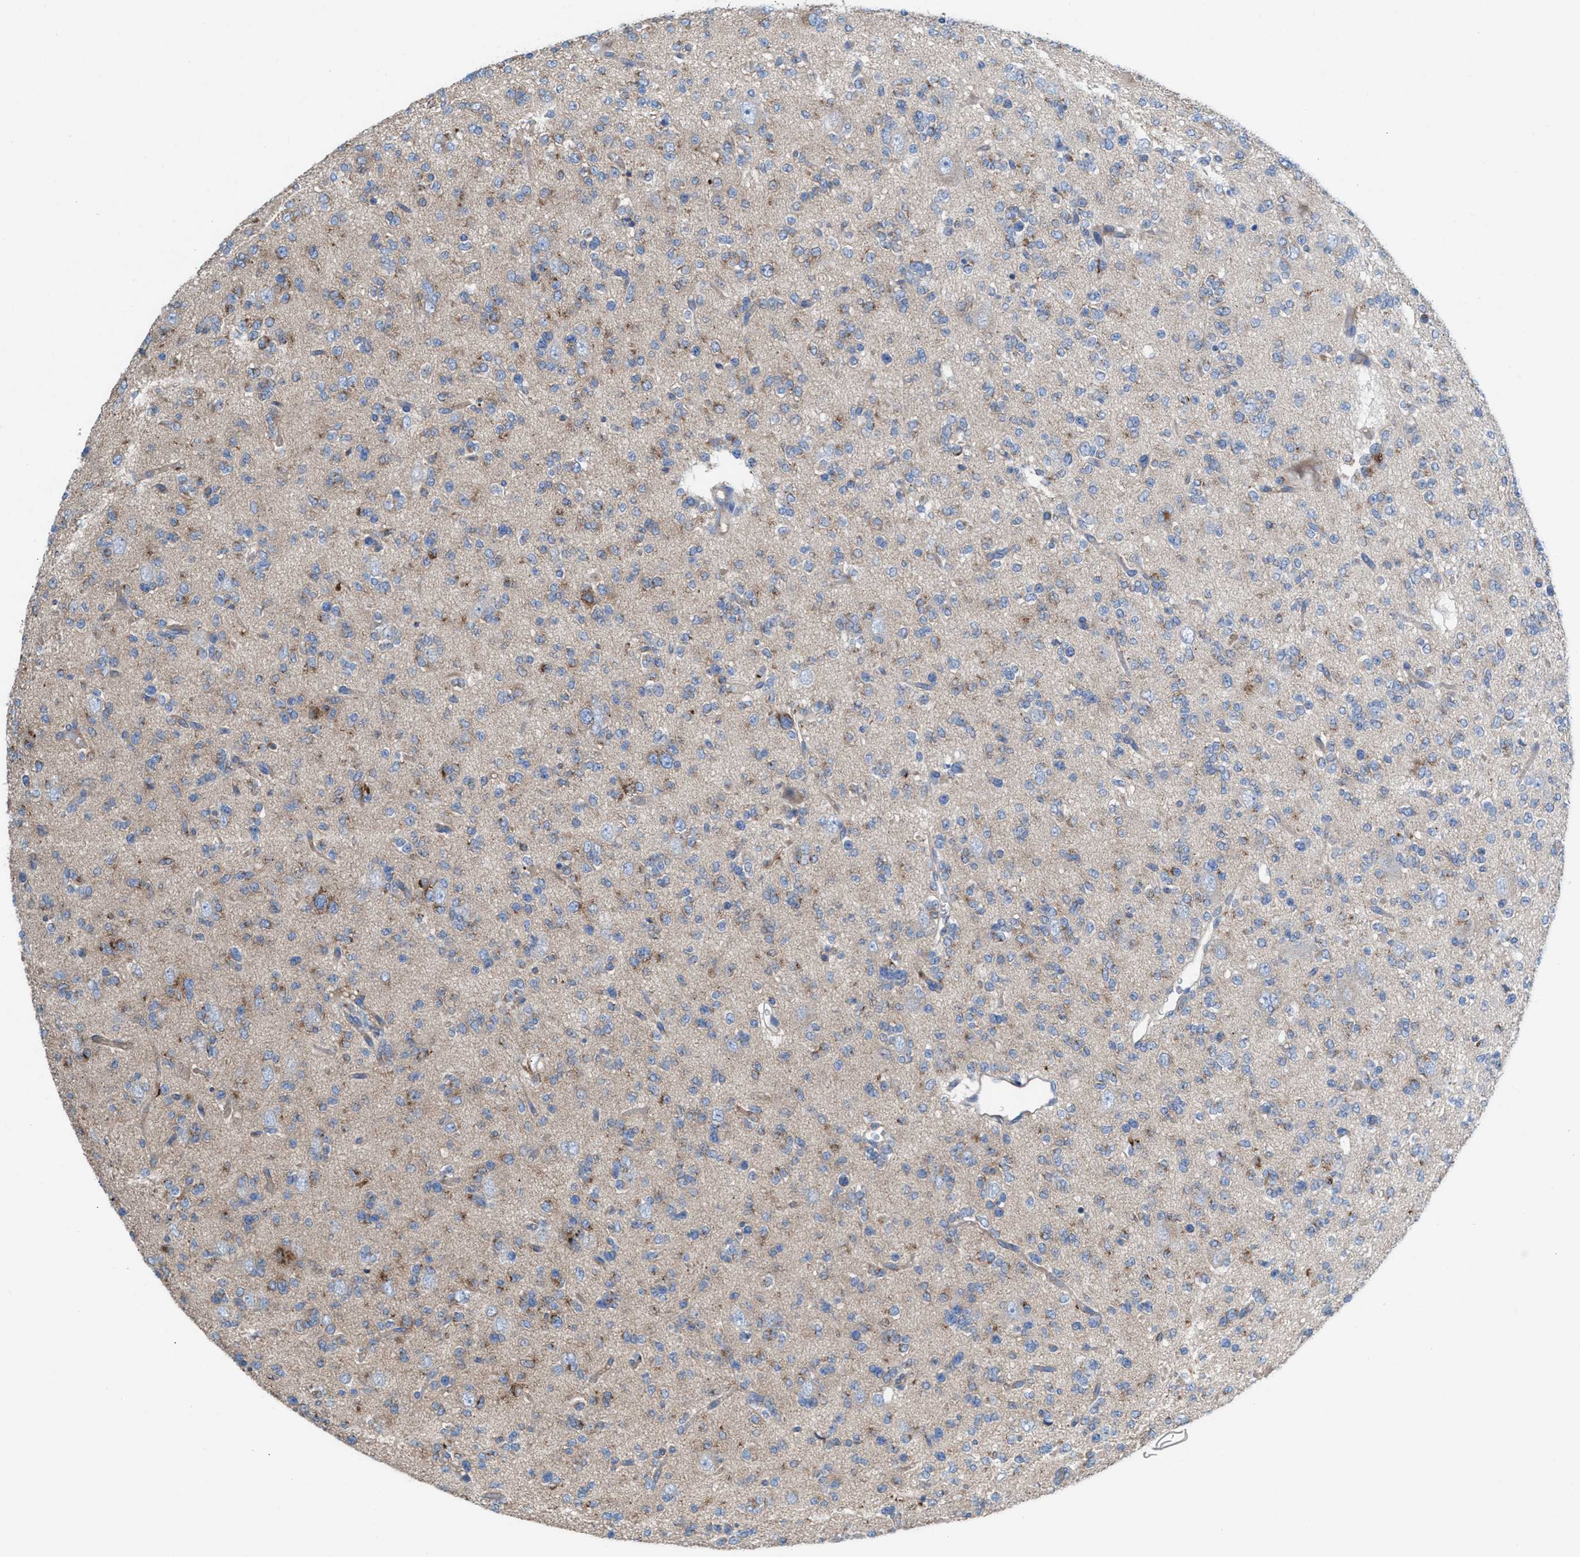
{"staining": {"intensity": "weak", "quantity": "<25%", "location": "cytoplasmic/membranous"}, "tissue": "glioma", "cell_type": "Tumor cells", "image_type": "cancer", "snomed": [{"axis": "morphology", "description": "Glioma, malignant, Low grade"}, {"axis": "topography", "description": "Brain"}], "caption": "DAB immunohistochemical staining of glioma exhibits no significant expression in tumor cells.", "gene": "NYAP1", "patient": {"sex": "male", "age": 38}}